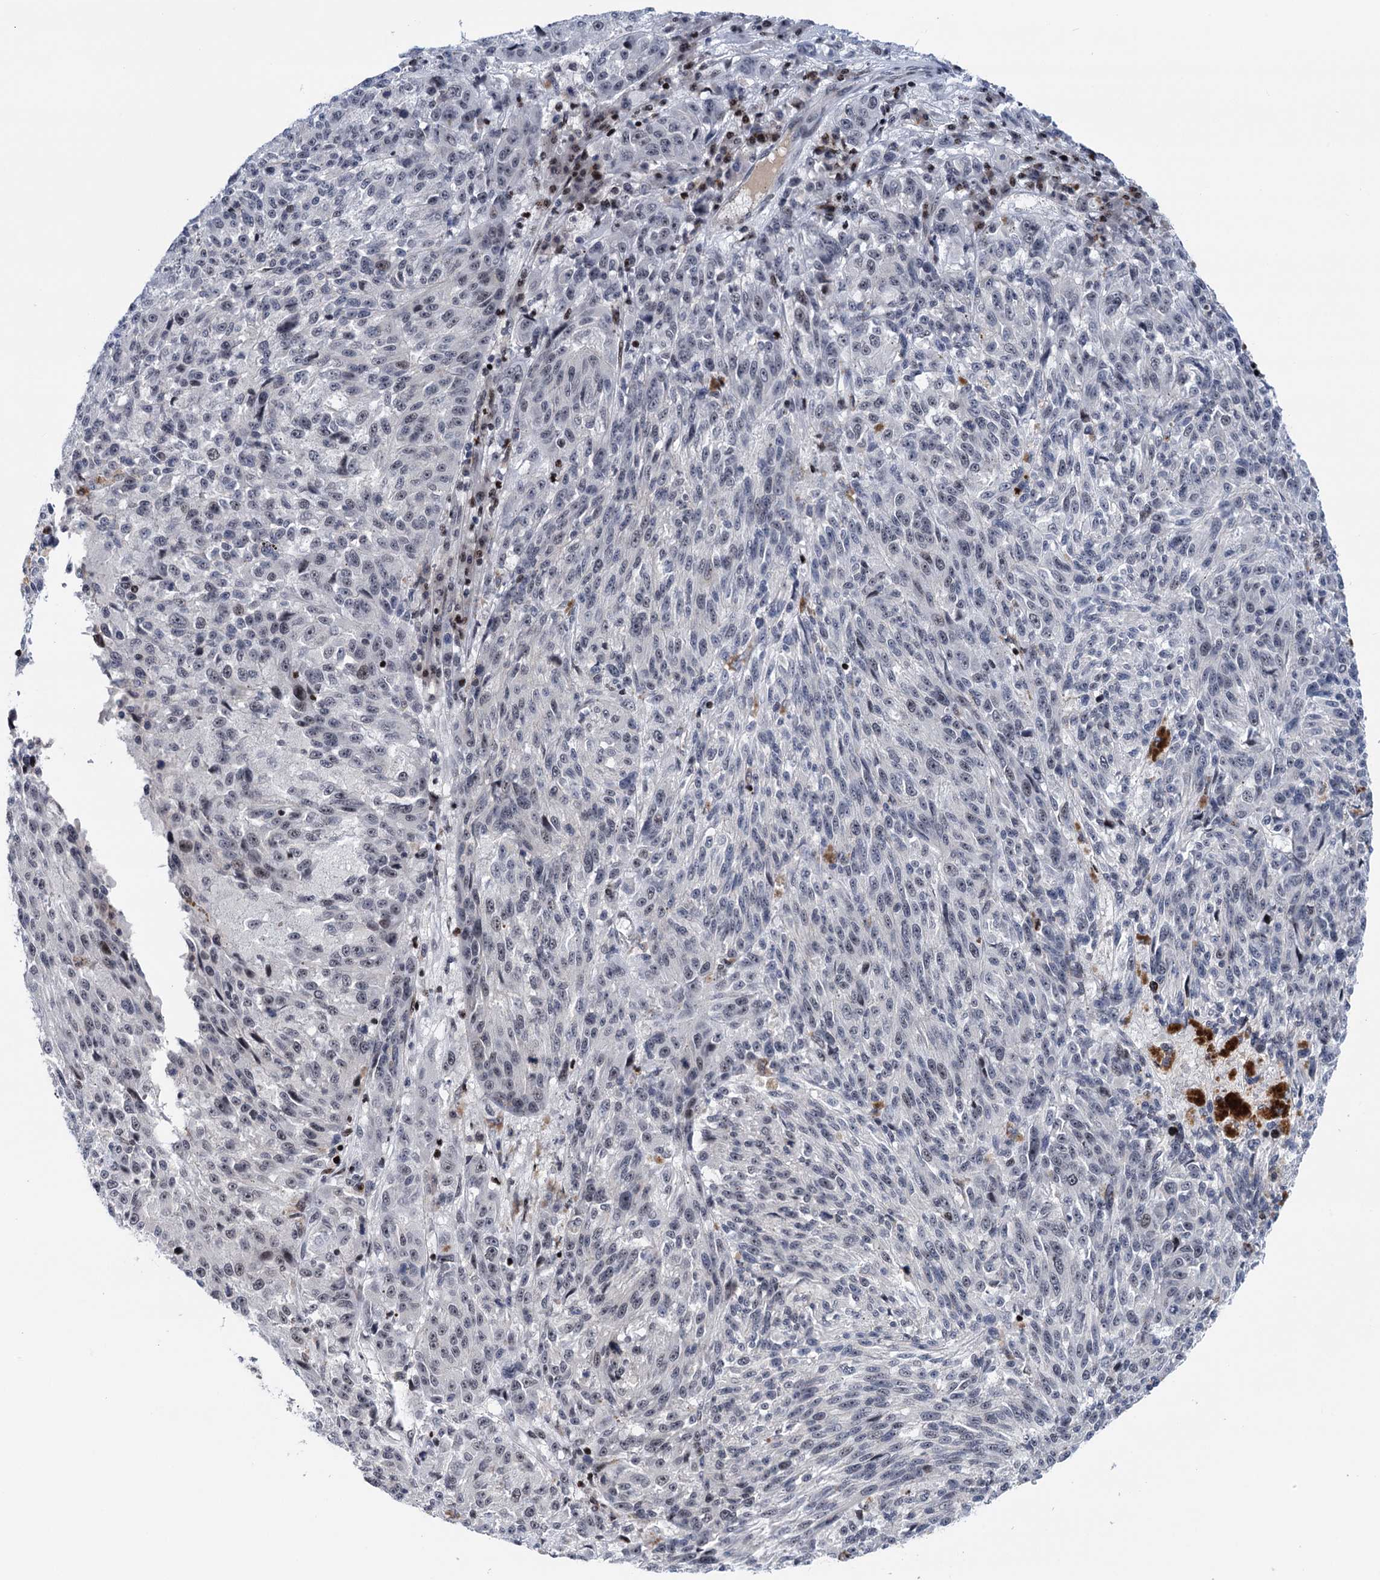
{"staining": {"intensity": "negative", "quantity": "none", "location": "none"}, "tissue": "melanoma", "cell_type": "Tumor cells", "image_type": "cancer", "snomed": [{"axis": "morphology", "description": "Malignant melanoma, NOS"}, {"axis": "topography", "description": "Skin"}], "caption": "Immunohistochemical staining of malignant melanoma shows no significant positivity in tumor cells.", "gene": "ZCCHC10", "patient": {"sex": "male", "age": 53}}